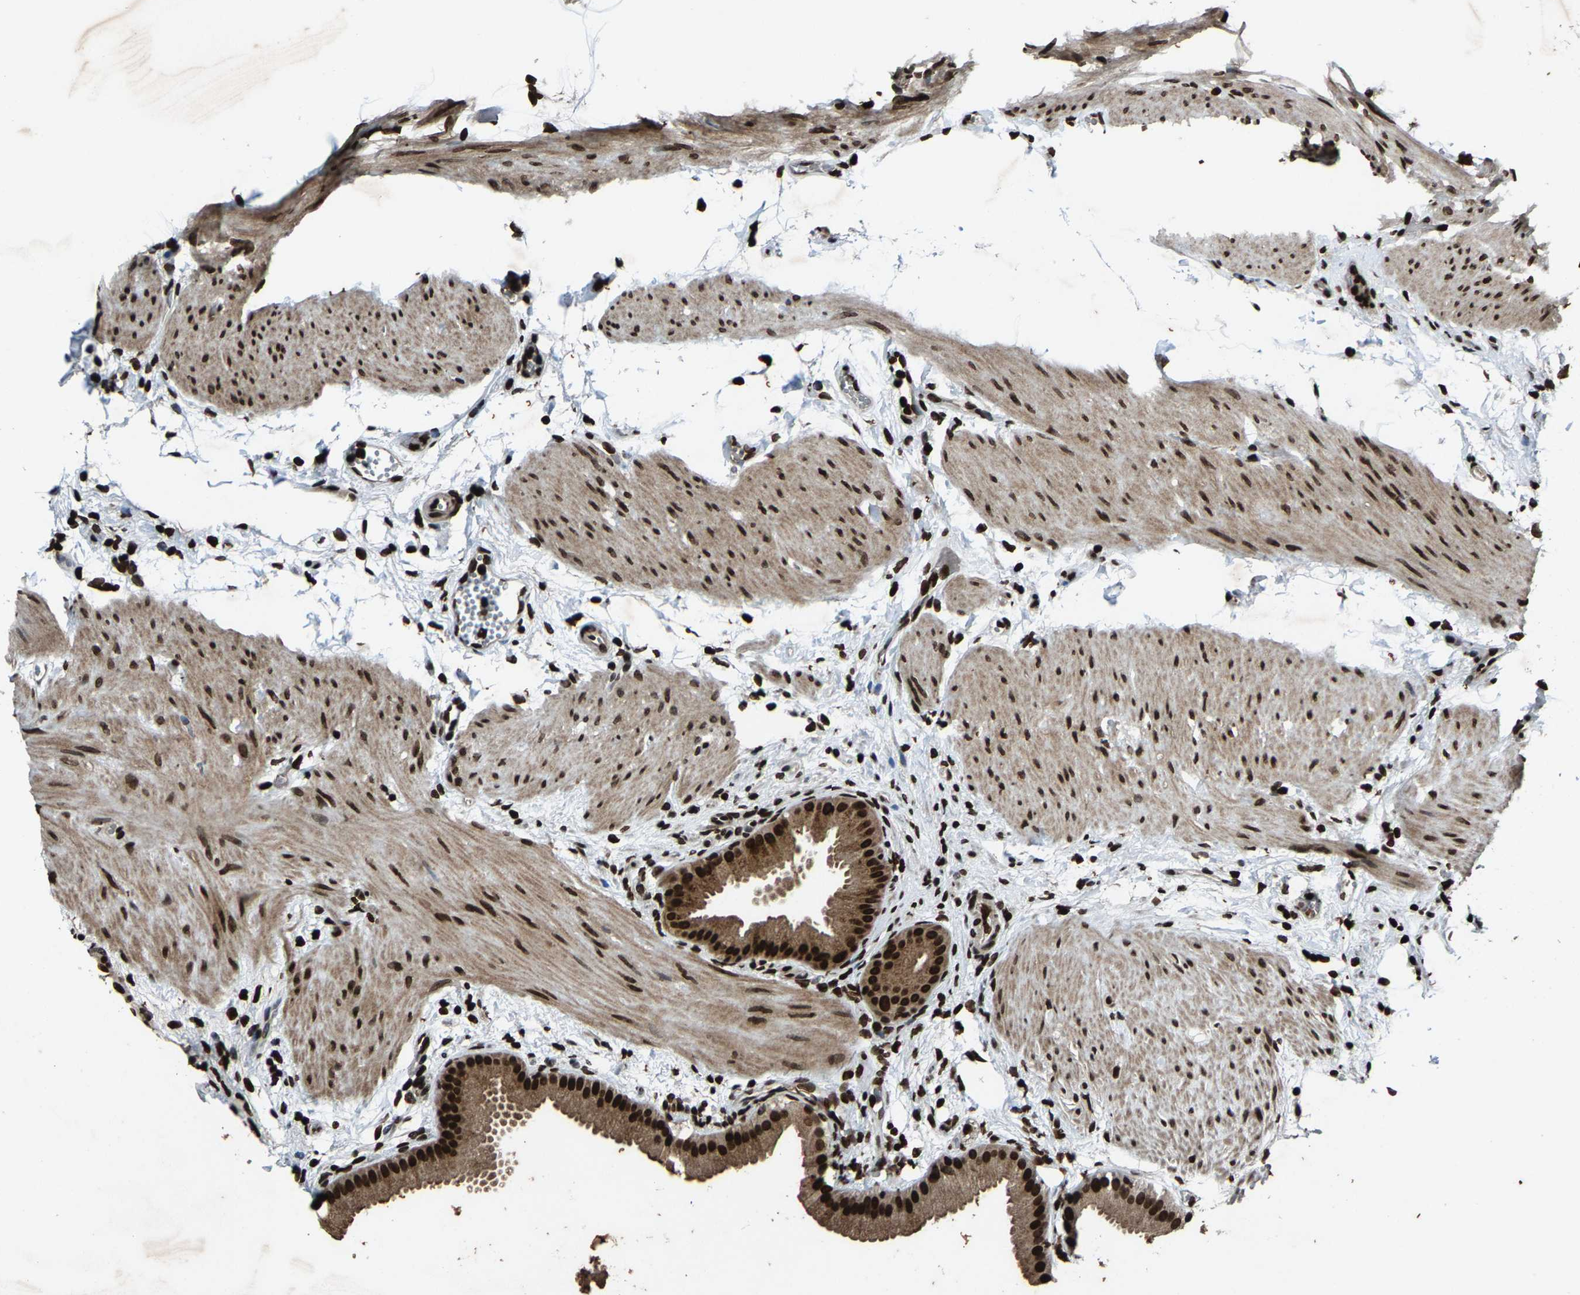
{"staining": {"intensity": "strong", "quantity": ">75%", "location": "cytoplasmic/membranous,nuclear"}, "tissue": "gallbladder", "cell_type": "Glandular cells", "image_type": "normal", "snomed": [{"axis": "morphology", "description": "Normal tissue, NOS"}, {"axis": "topography", "description": "Gallbladder"}], "caption": "A photomicrograph of gallbladder stained for a protein reveals strong cytoplasmic/membranous,nuclear brown staining in glandular cells.", "gene": "H4C1", "patient": {"sex": "female", "age": 64}}